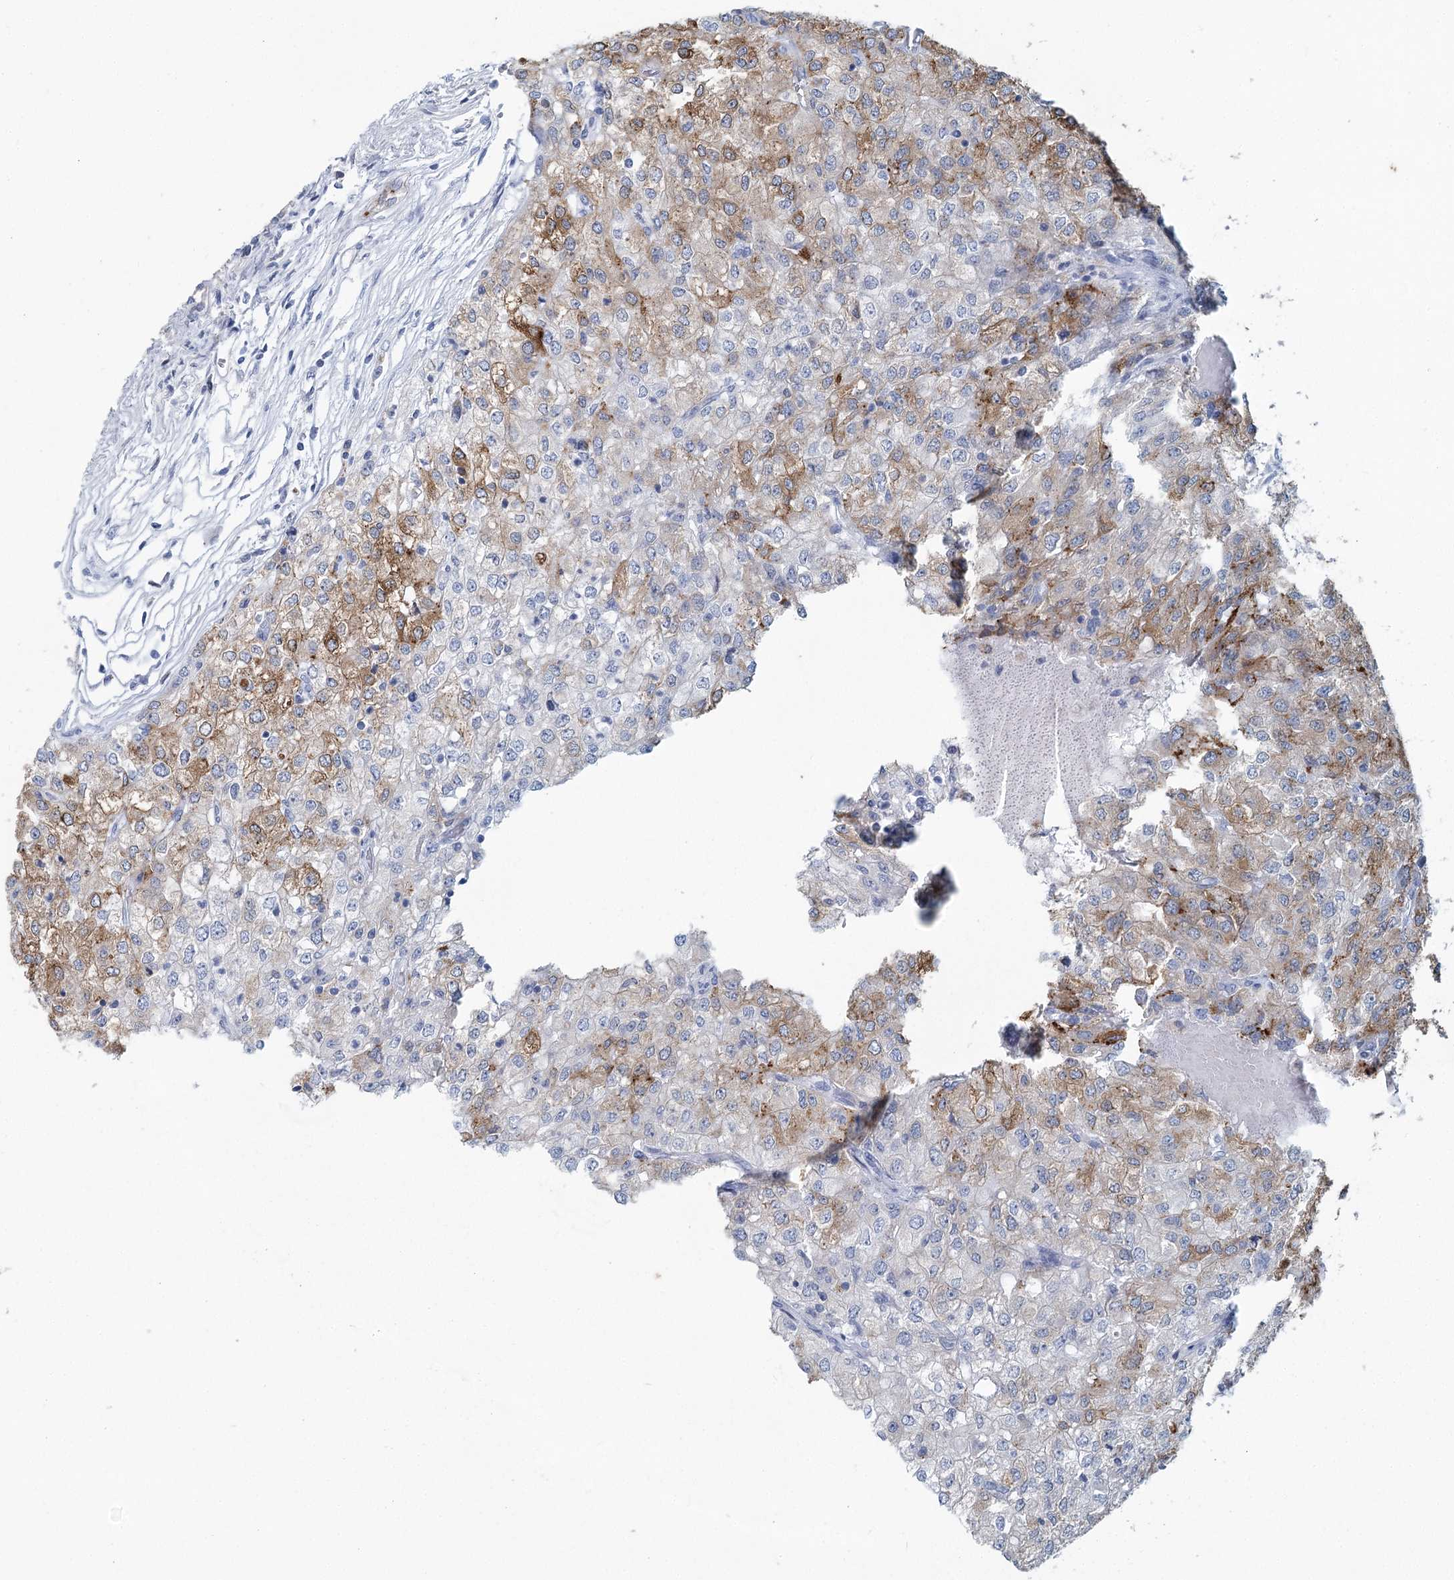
{"staining": {"intensity": "moderate", "quantity": "25%-75%", "location": "cytoplasmic/membranous"}, "tissue": "renal cancer", "cell_type": "Tumor cells", "image_type": "cancer", "snomed": [{"axis": "morphology", "description": "Adenocarcinoma, NOS"}, {"axis": "topography", "description": "Kidney"}], "caption": "A brown stain labels moderate cytoplasmic/membranous staining of a protein in human adenocarcinoma (renal) tumor cells.", "gene": "METTL7B", "patient": {"sex": "female", "age": 54}}